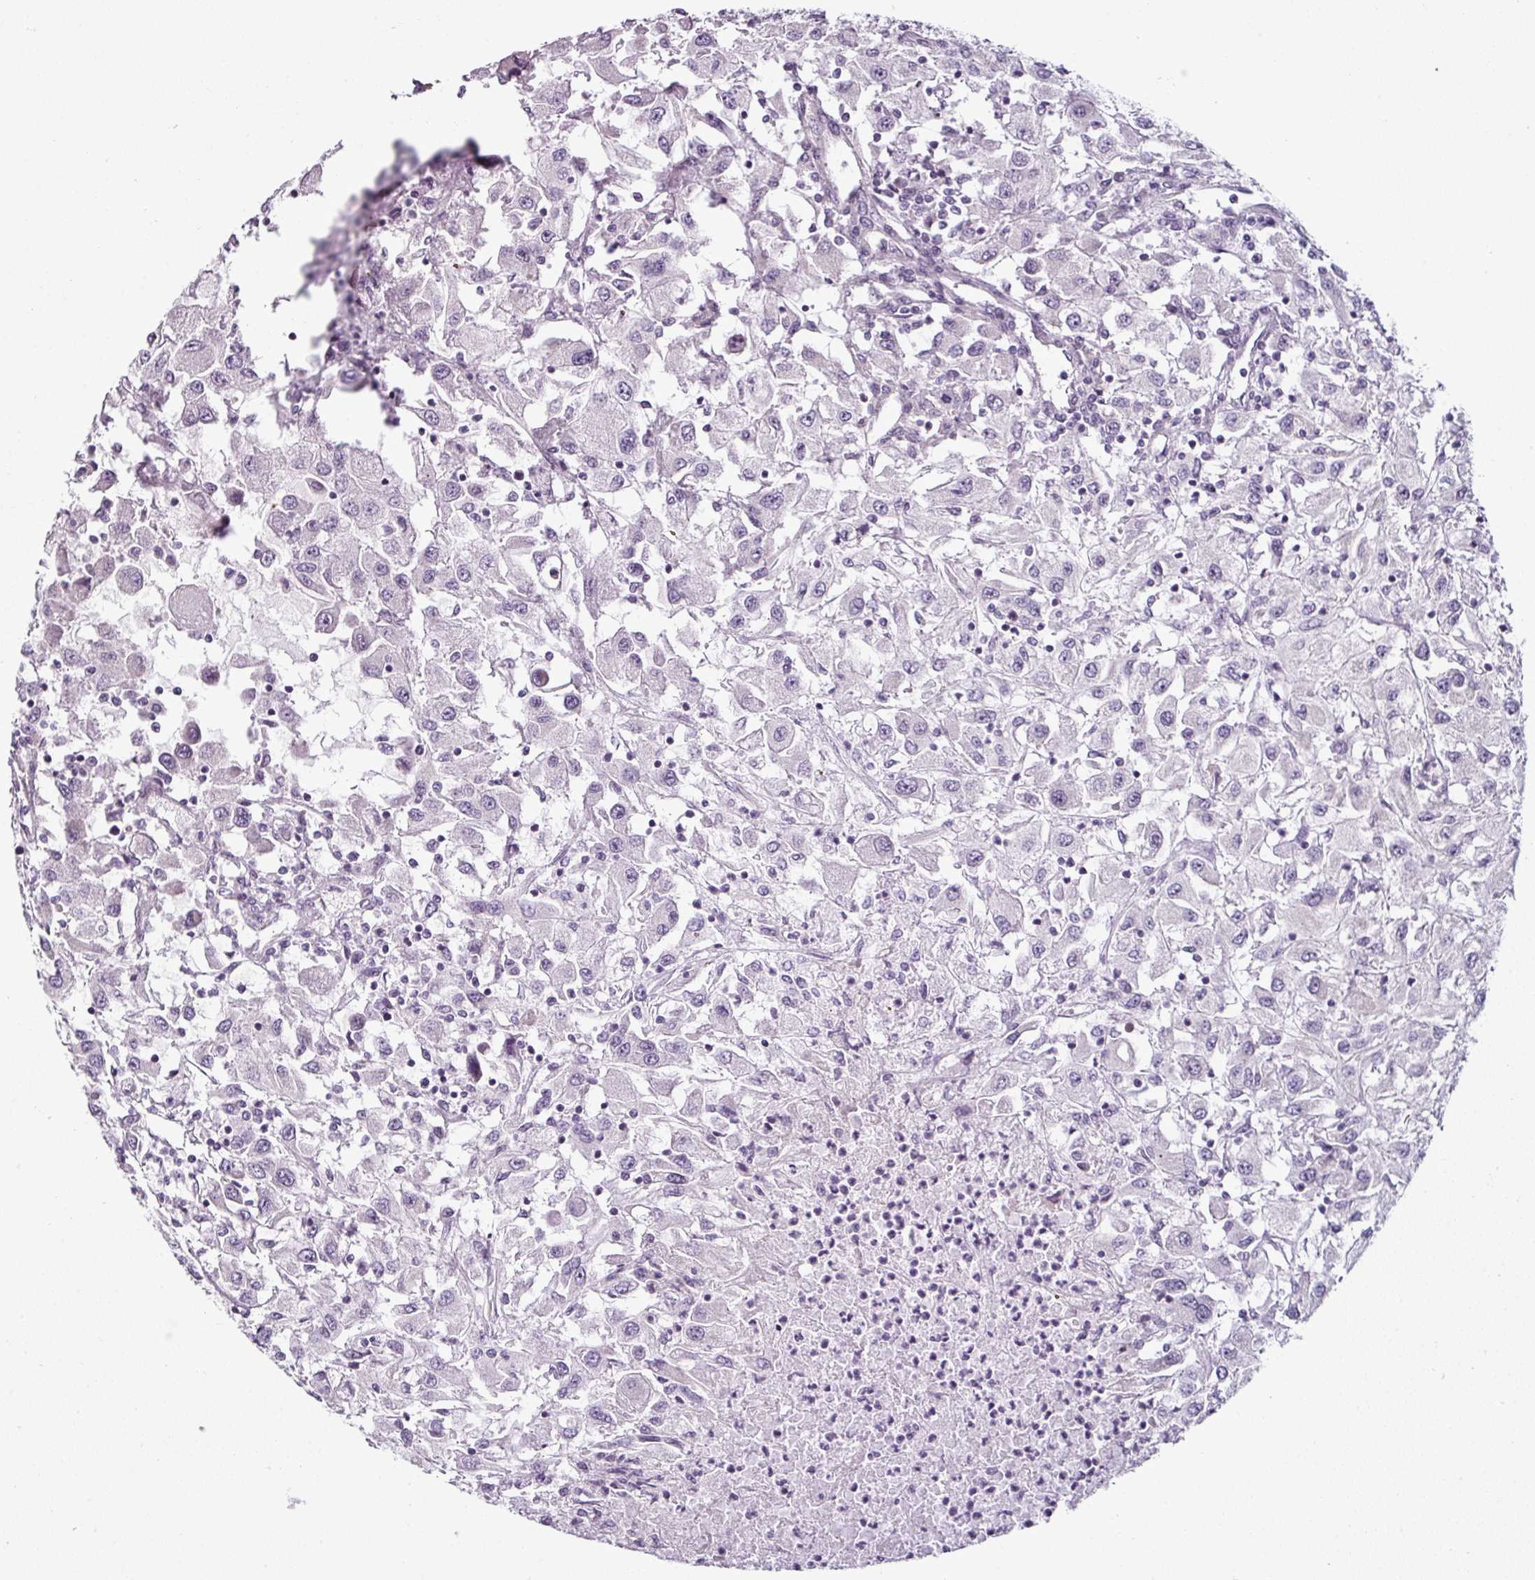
{"staining": {"intensity": "negative", "quantity": "none", "location": "none"}, "tissue": "renal cancer", "cell_type": "Tumor cells", "image_type": "cancer", "snomed": [{"axis": "morphology", "description": "Adenocarcinoma, NOS"}, {"axis": "topography", "description": "Kidney"}], "caption": "IHC micrograph of renal cancer stained for a protein (brown), which exhibits no positivity in tumor cells. (DAB IHC with hematoxylin counter stain).", "gene": "OR52D1", "patient": {"sex": "female", "age": 67}}